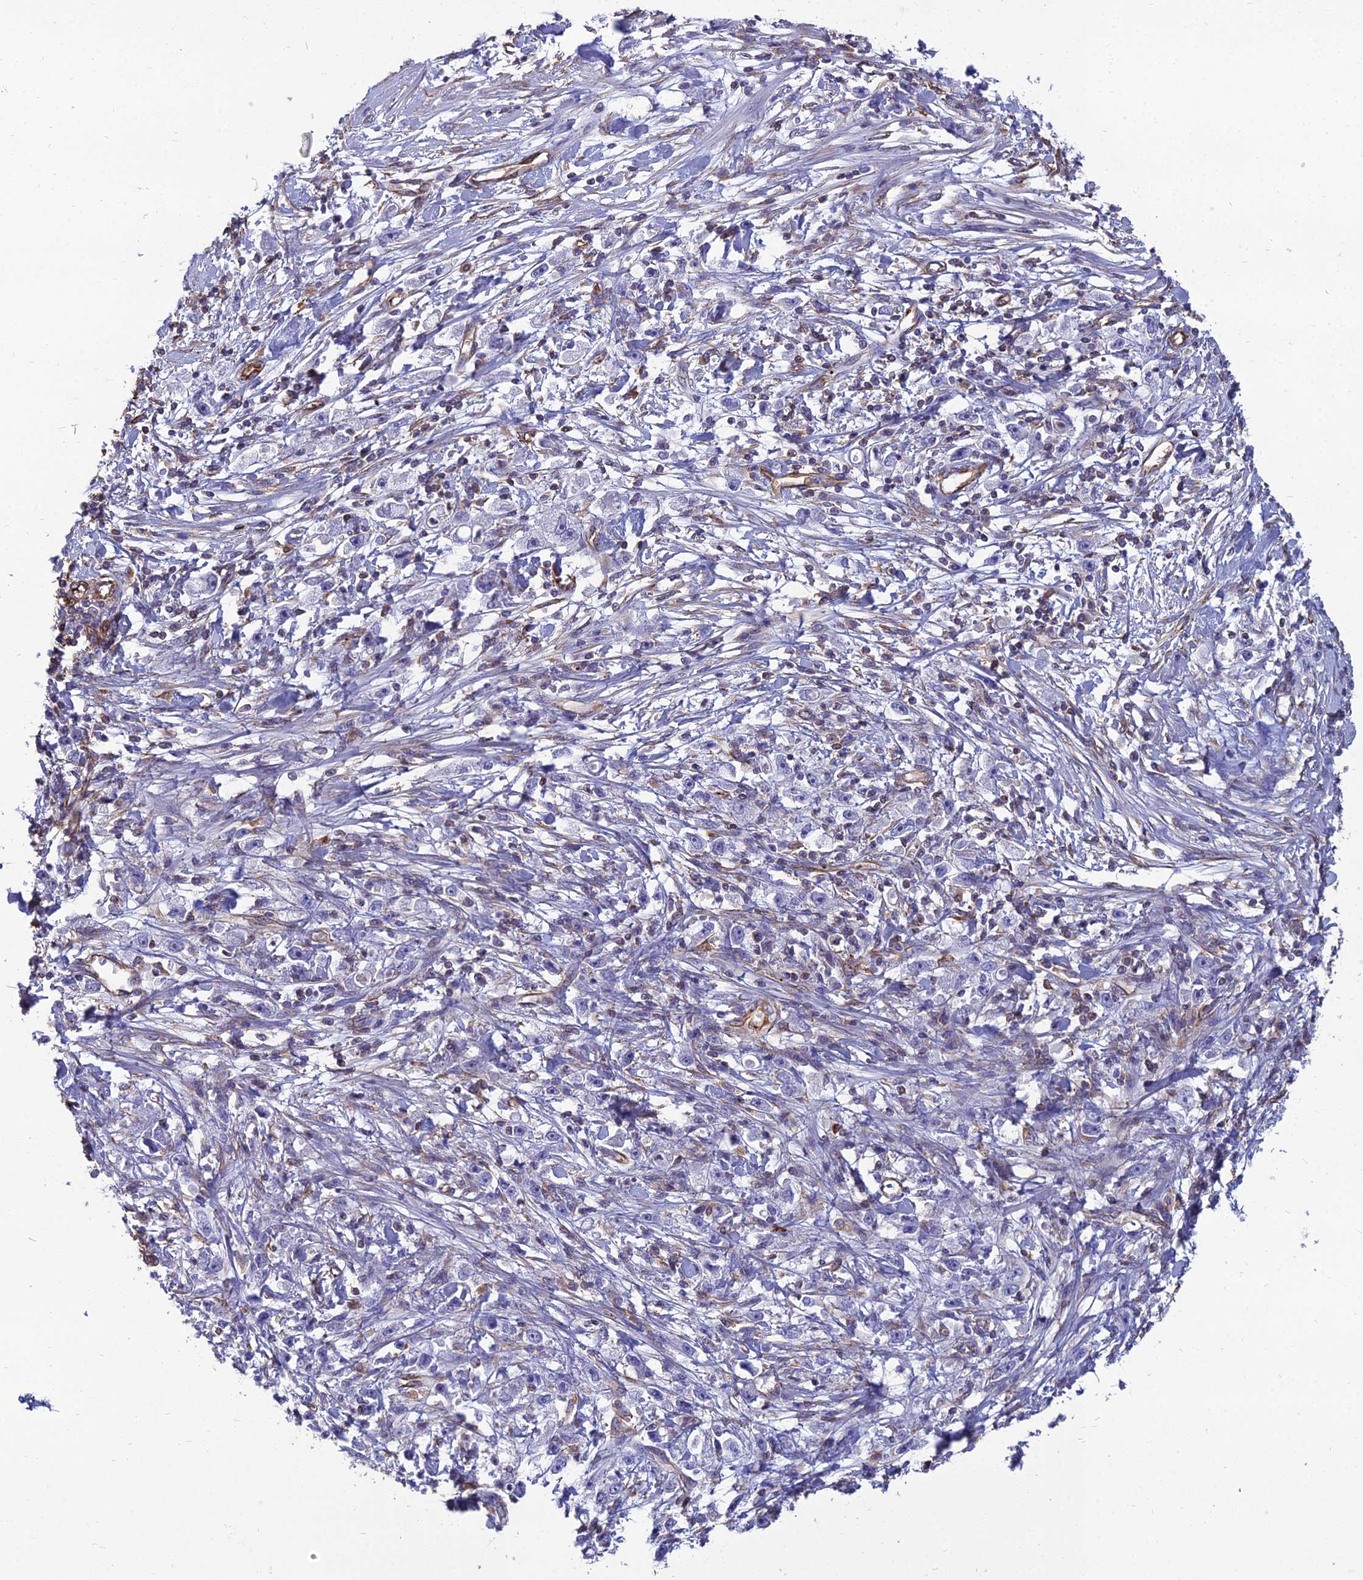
{"staining": {"intensity": "negative", "quantity": "none", "location": "none"}, "tissue": "stomach cancer", "cell_type": "Tumor cells", "image_type": "cancer", "snomed": [{"axis": "morphology", "description": "Adenocarcinoma, NOS"}, {"axis": "topography", "description": "Stomach"}], "caption": "Tumor cells are negative for brown protein staining in adenocarcinoma (stomach).", "gene": "PSMD11", "patient": {"sex": "female", "age": 59}}